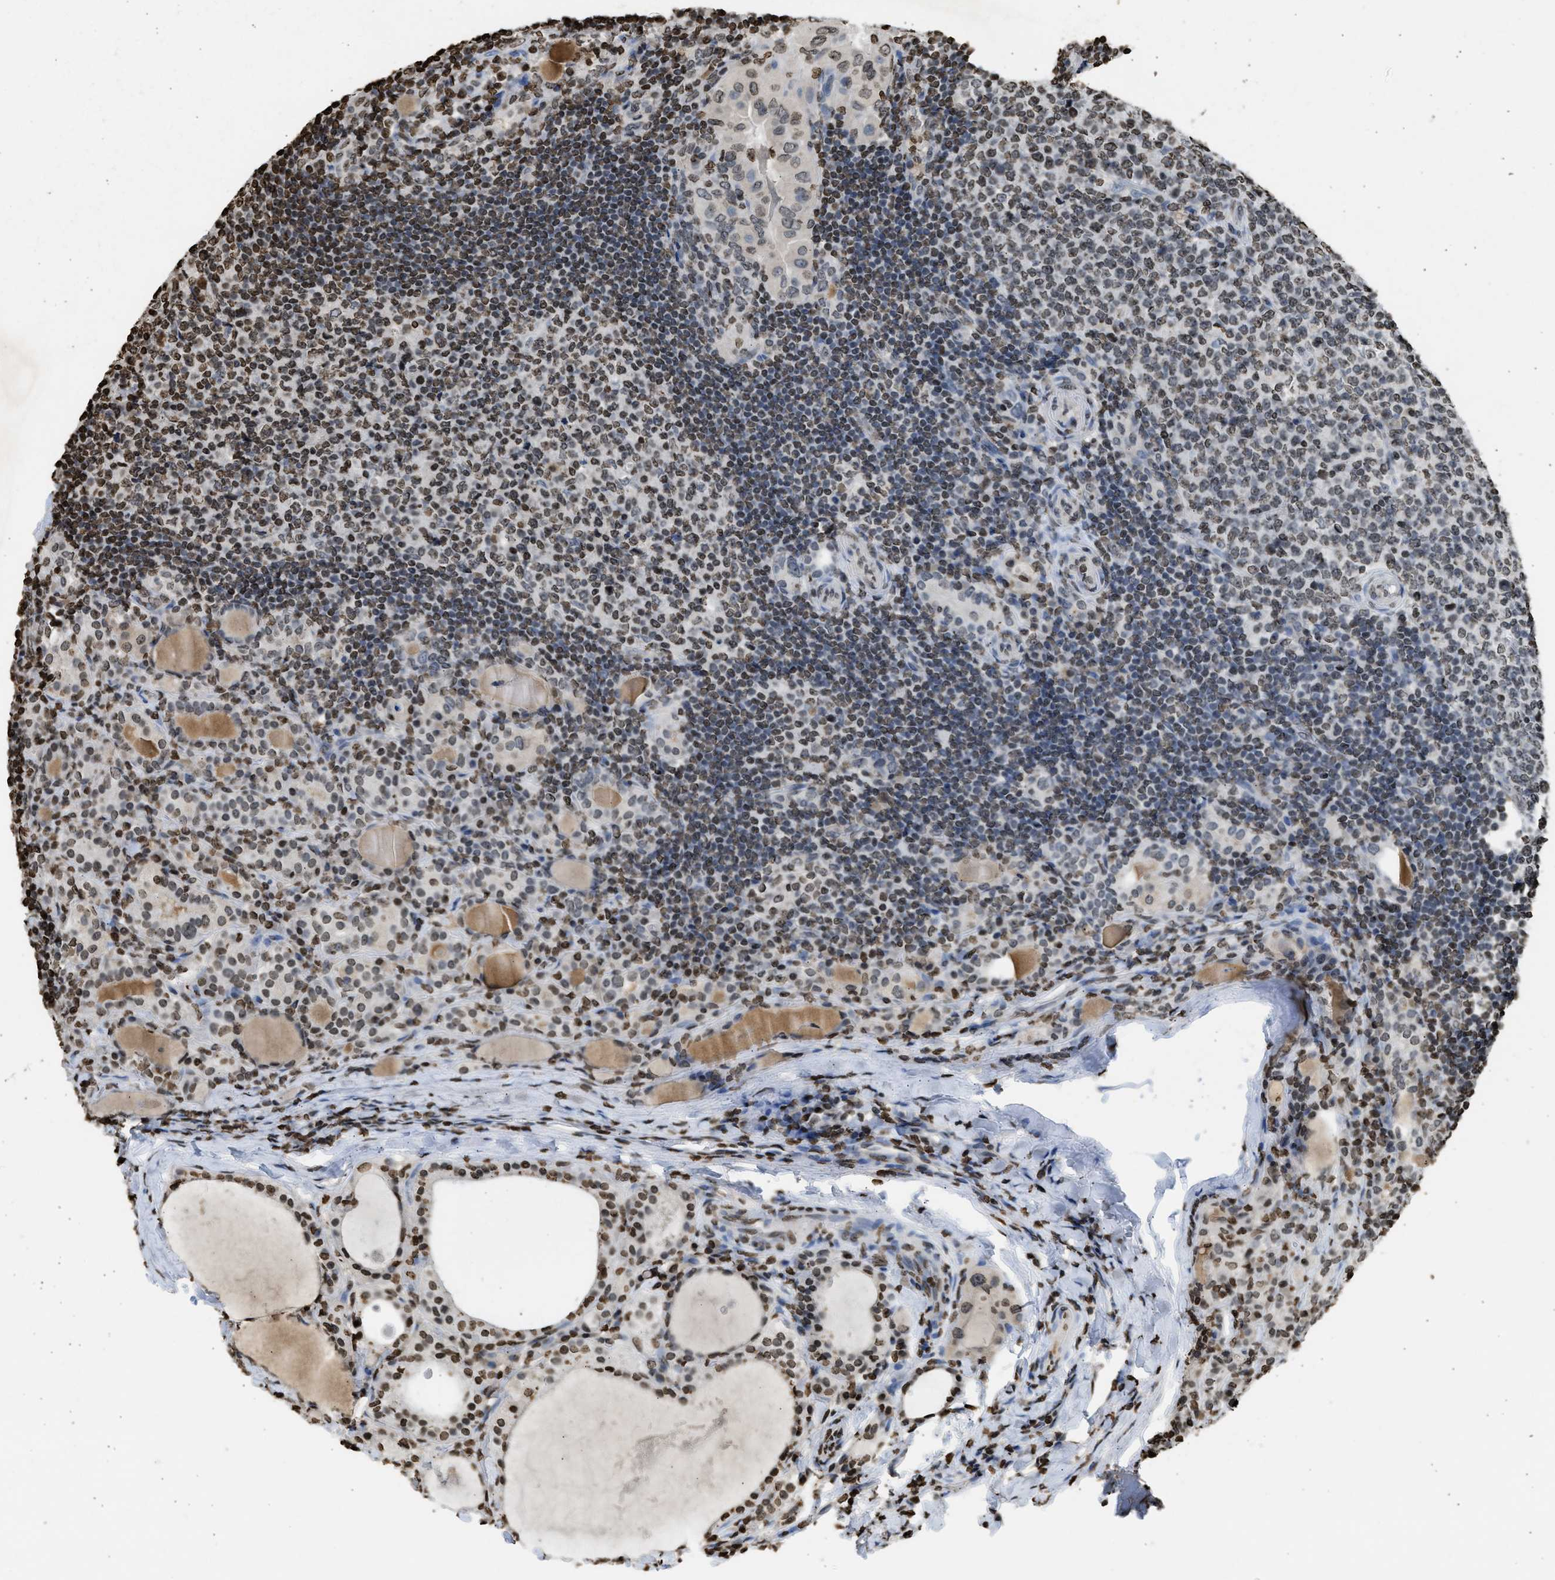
{"staining": {"intensity": "strong", "quantity": ">75%", "location": "nuclear"}, "tissue": "thyroid cancer", "cell_type": "Tumor cells", "image_type": "cancer", "snomed": [{"axis": "morphology", "description": "Papillary adenocarcinoma, NOS"}, {"axis": "topography", "description": "Thyroid gland"}], "caption": "IHC staining of papillary adenocarcinoma (thyroid), which demonstrates high levels of strong nuclear positivity in approximately >75% of tumor cells indicating strong nuclear protein staining. The staining was performed using DAB (brown) for protein detection and nuclei were counterstained in hematoxylin (blue).", "gene": "RRAGC", "patient": {"sex": "female", "age": 42}}